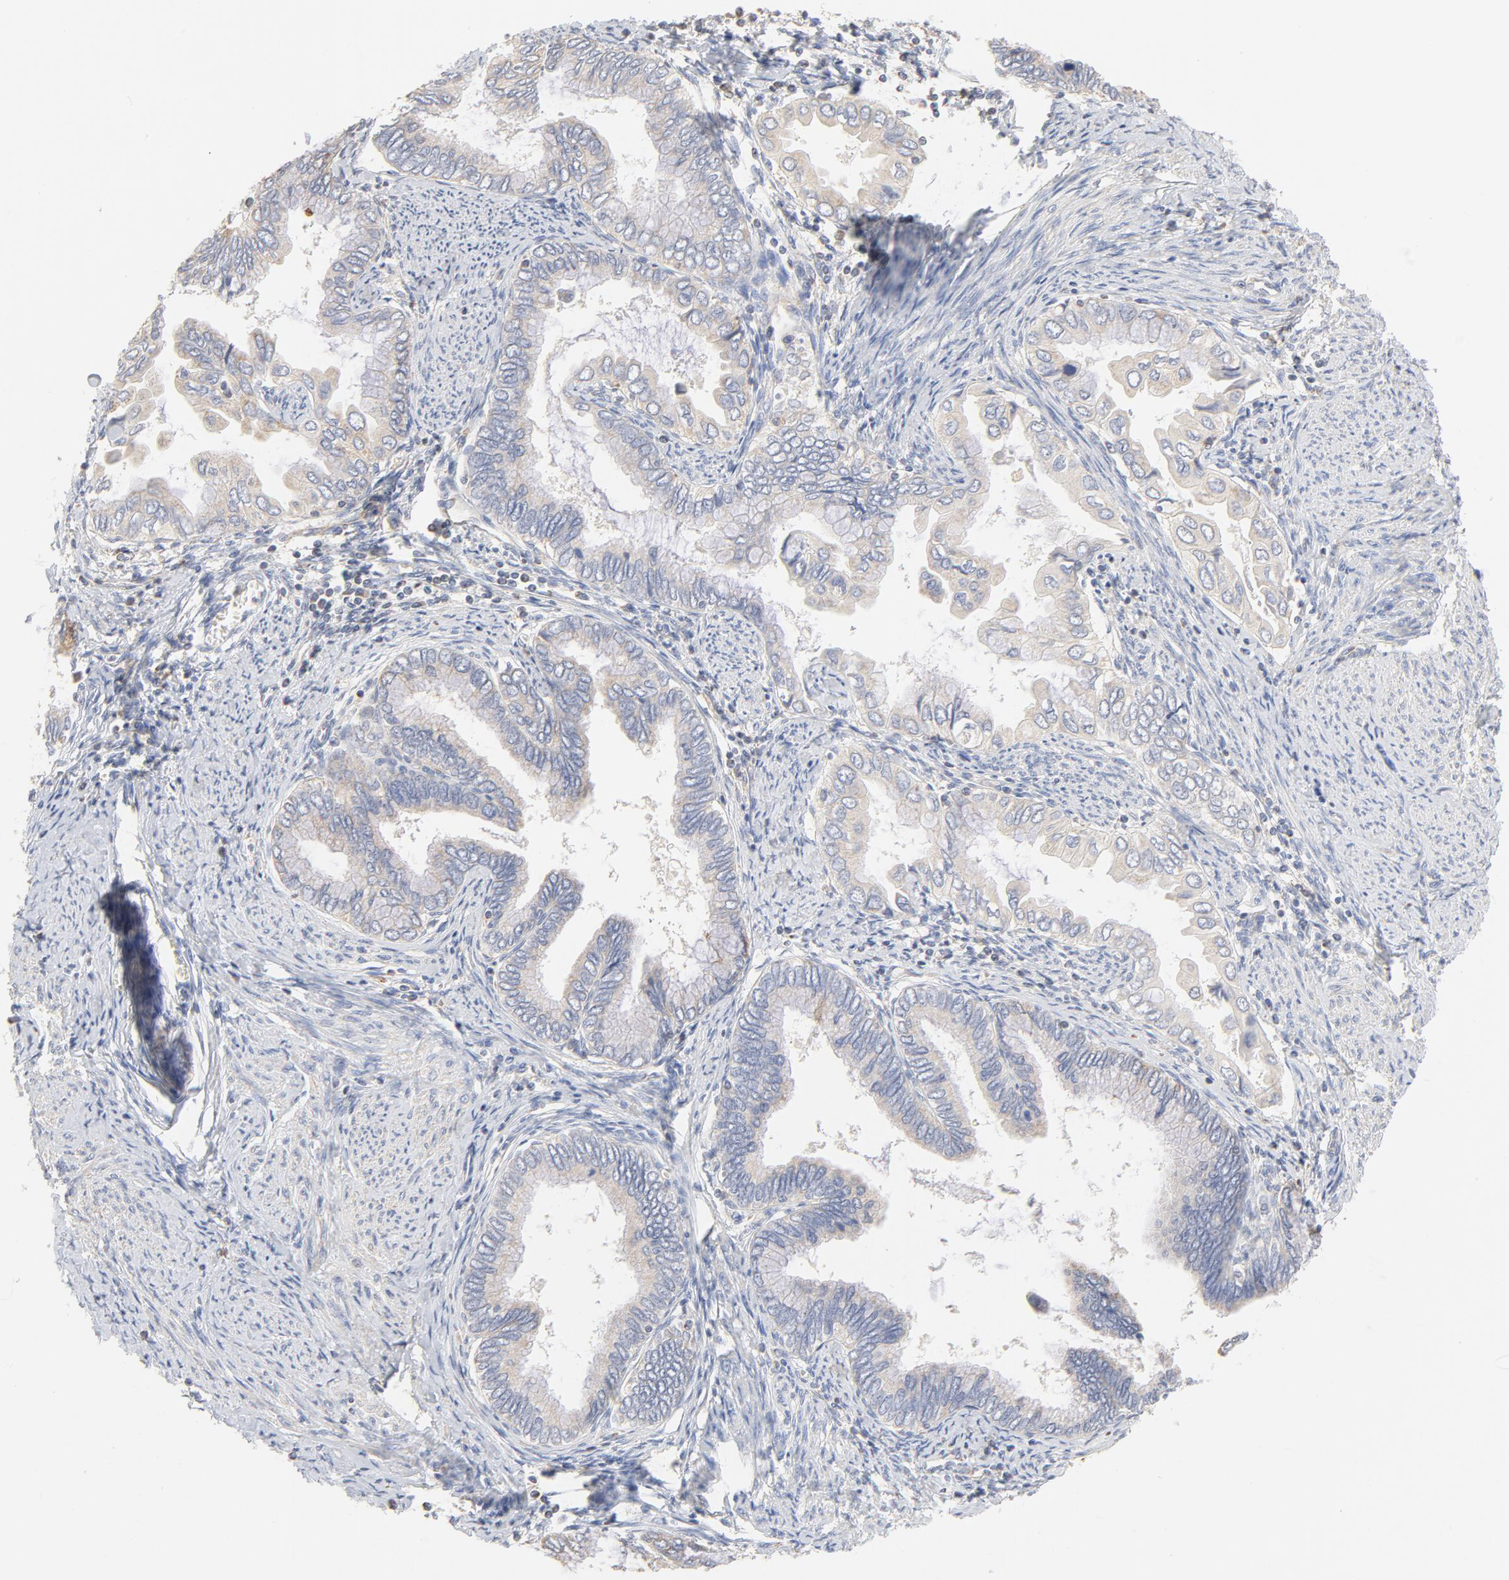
{"staining": {"intensity": "negative", "quantity": "none", "location": "none"}, "tissue": "cervical cancer", "cell_type": "Tumor cells", "image_type": "cancer", "snomed": [{"axis": "morphology", "description": "Adenocarcinoma, NOS"}, {"axis": "topography", "description": "Cervix"}], "caption": "The micrograph shows no staining of tumor cells in cervical adenocarcinoma.", "gene": "FCGBP", "patient": {"sex": "female", "age": 49}}